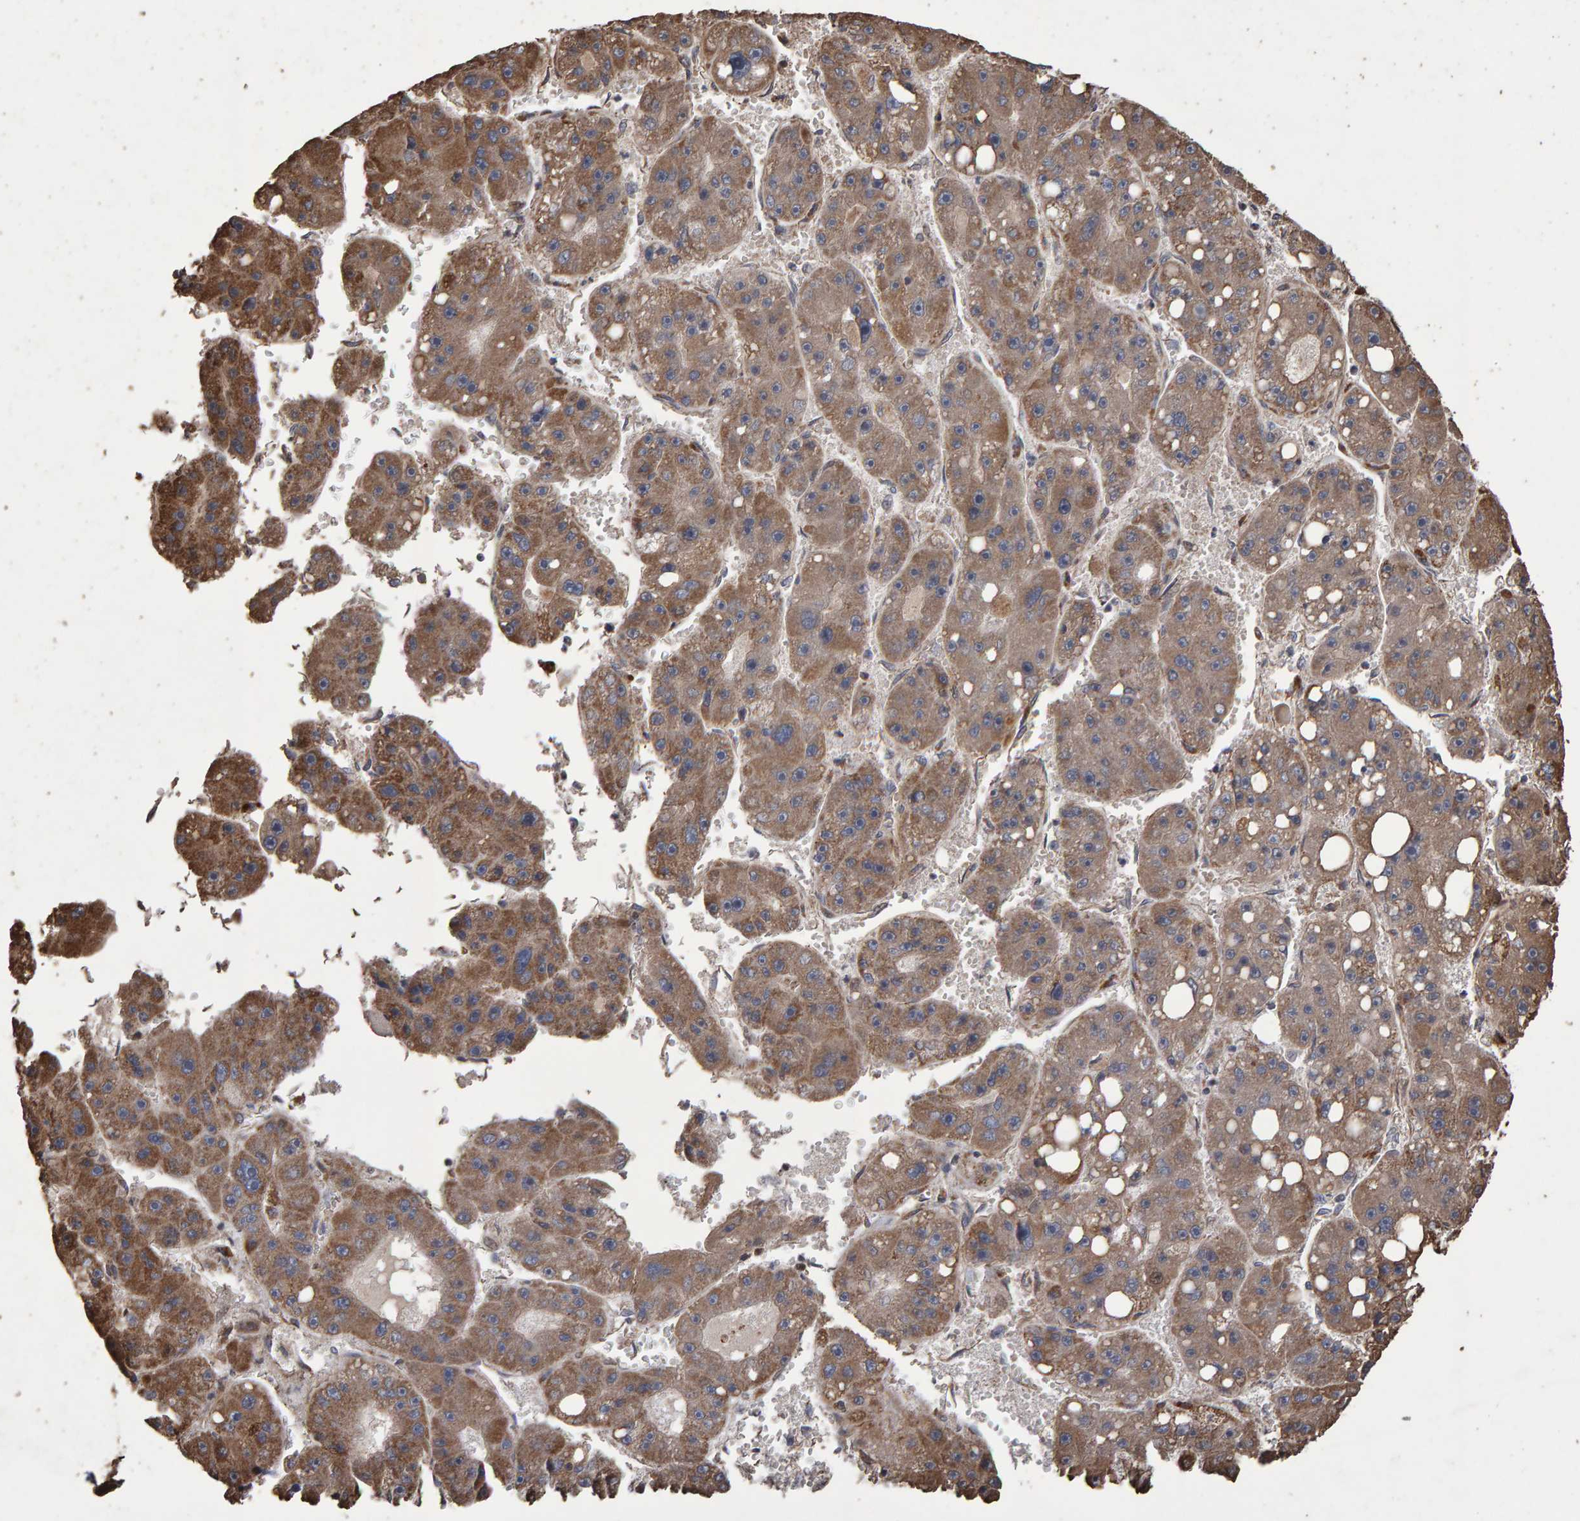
{"staining": {"intensity": "moderate", "quantity": ">75%", "location": "cytoplasmic/membranous"}, "tissue": "liver cancer", "cell_type": "Tumor cells", "image_type": "cancer", "snomed": [{"axis": "morphology", "description": "Carcinoma, Hepatocellular, NOS"}, {"axis": "topography", "description": "Liver"}], "caption": "Liver cancer (hepatocellular carcinoma) stained for a protein demonstrates moderate cytoplasmic/membranous positivity in tumor cells. The protein is stained brown, and the nuclei are stained in blue (DAB IHC with brightfield microscopy, high magnification).", "gene": "OSBP2", "patient": {"sex": "female", "age": 61}}